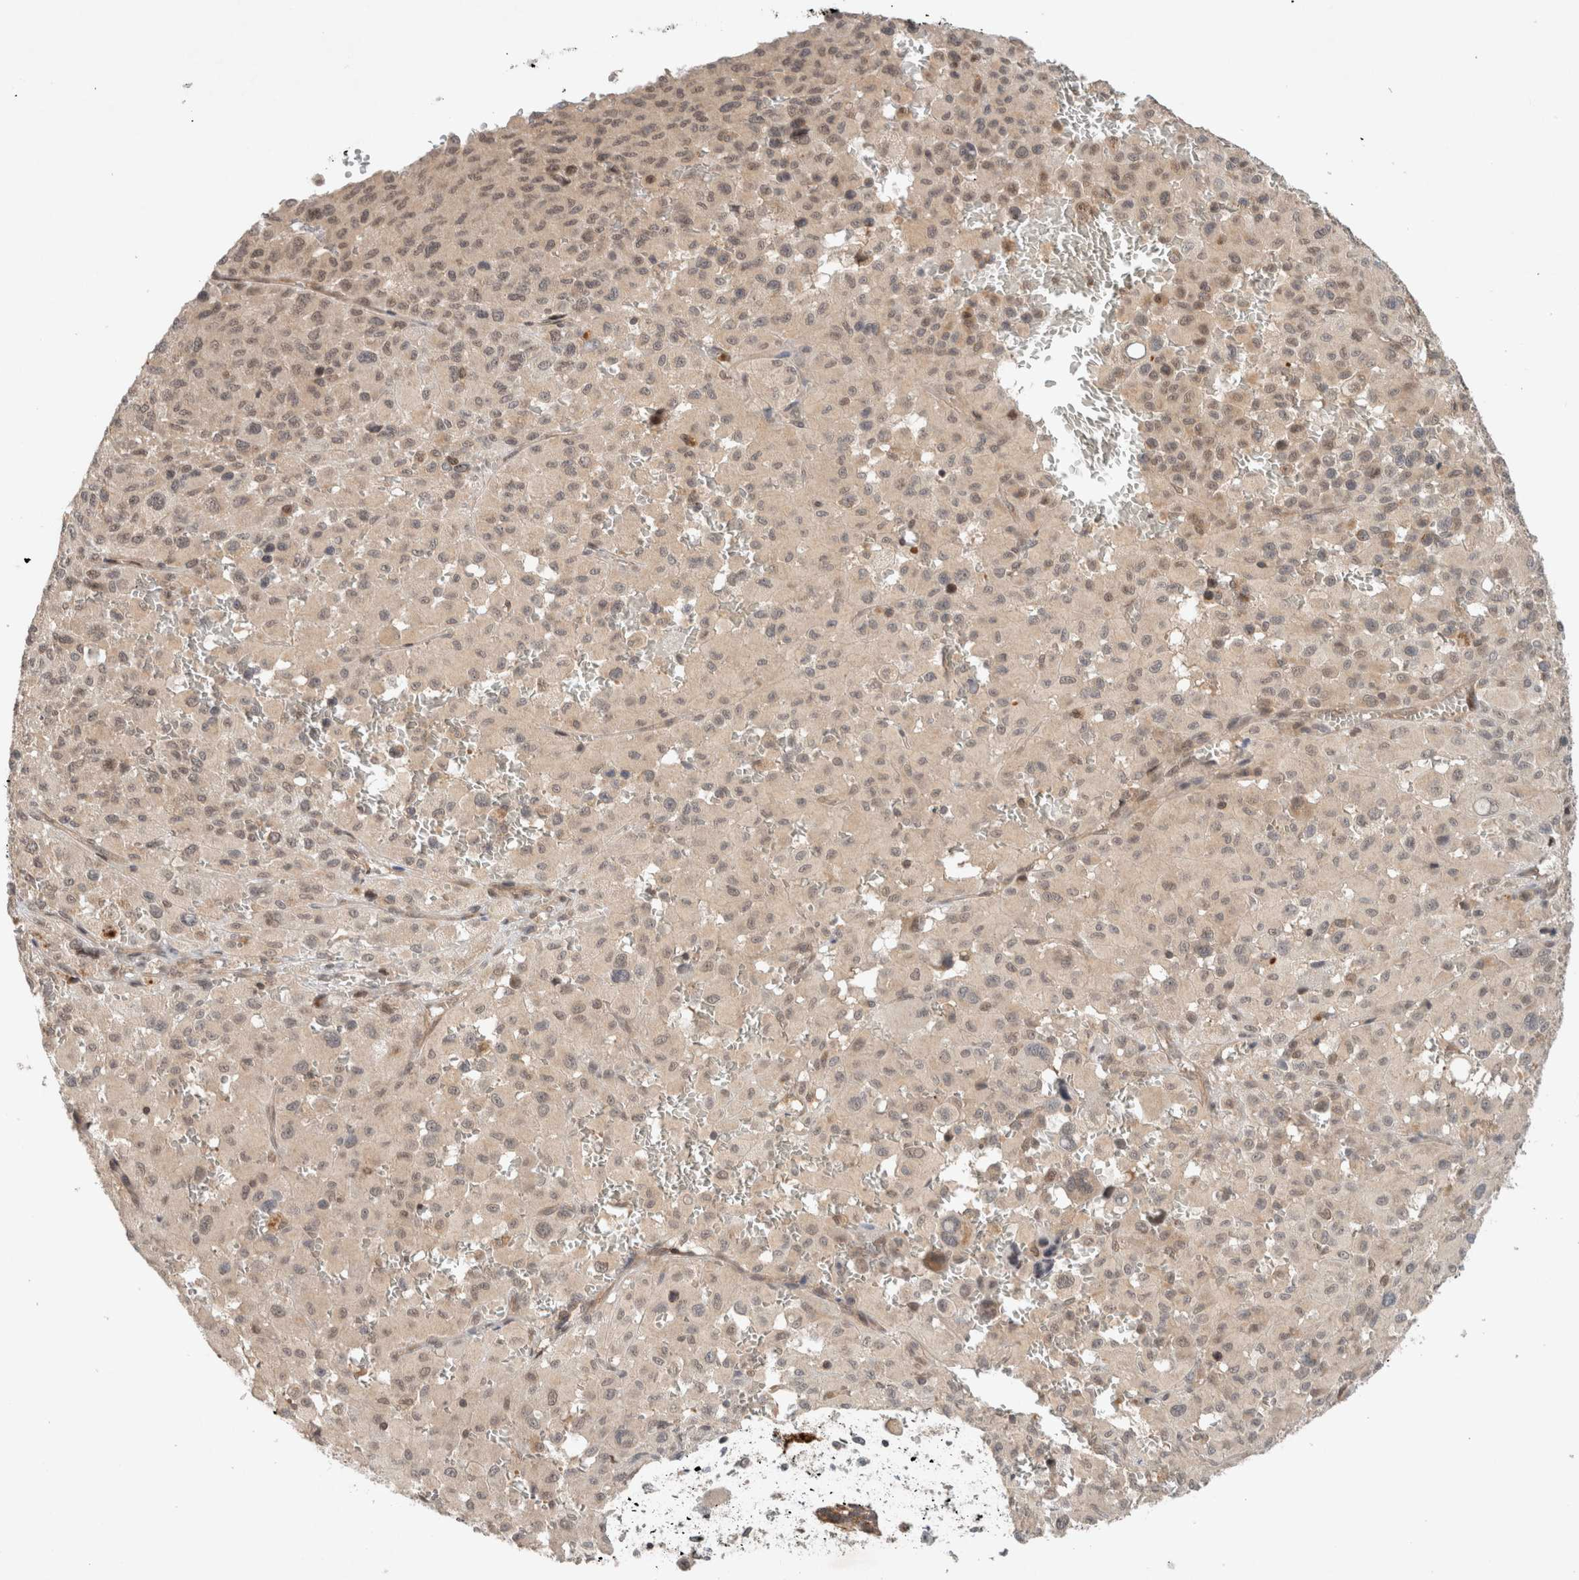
{"staining": {"intensity": "weak", "quantity": ">75%", "location": "nuclear"}, "tissue": "melanoma", "cell_type": "Tumor cells", "image_type": "cancer", "snomed": [{"axis": "morphology", "description": "Malignant melanoma, Metastatic site"}, {"axis": "topography", "description": "Skin"}], "caption": "Brown immunohistochemical staining in malignant melanoma (metastatic site) displays weak nuclear staining in approximately >75% of tumor cells.", "gene": "CAAP1", "patient": {"sex": "female", "age": 74}}